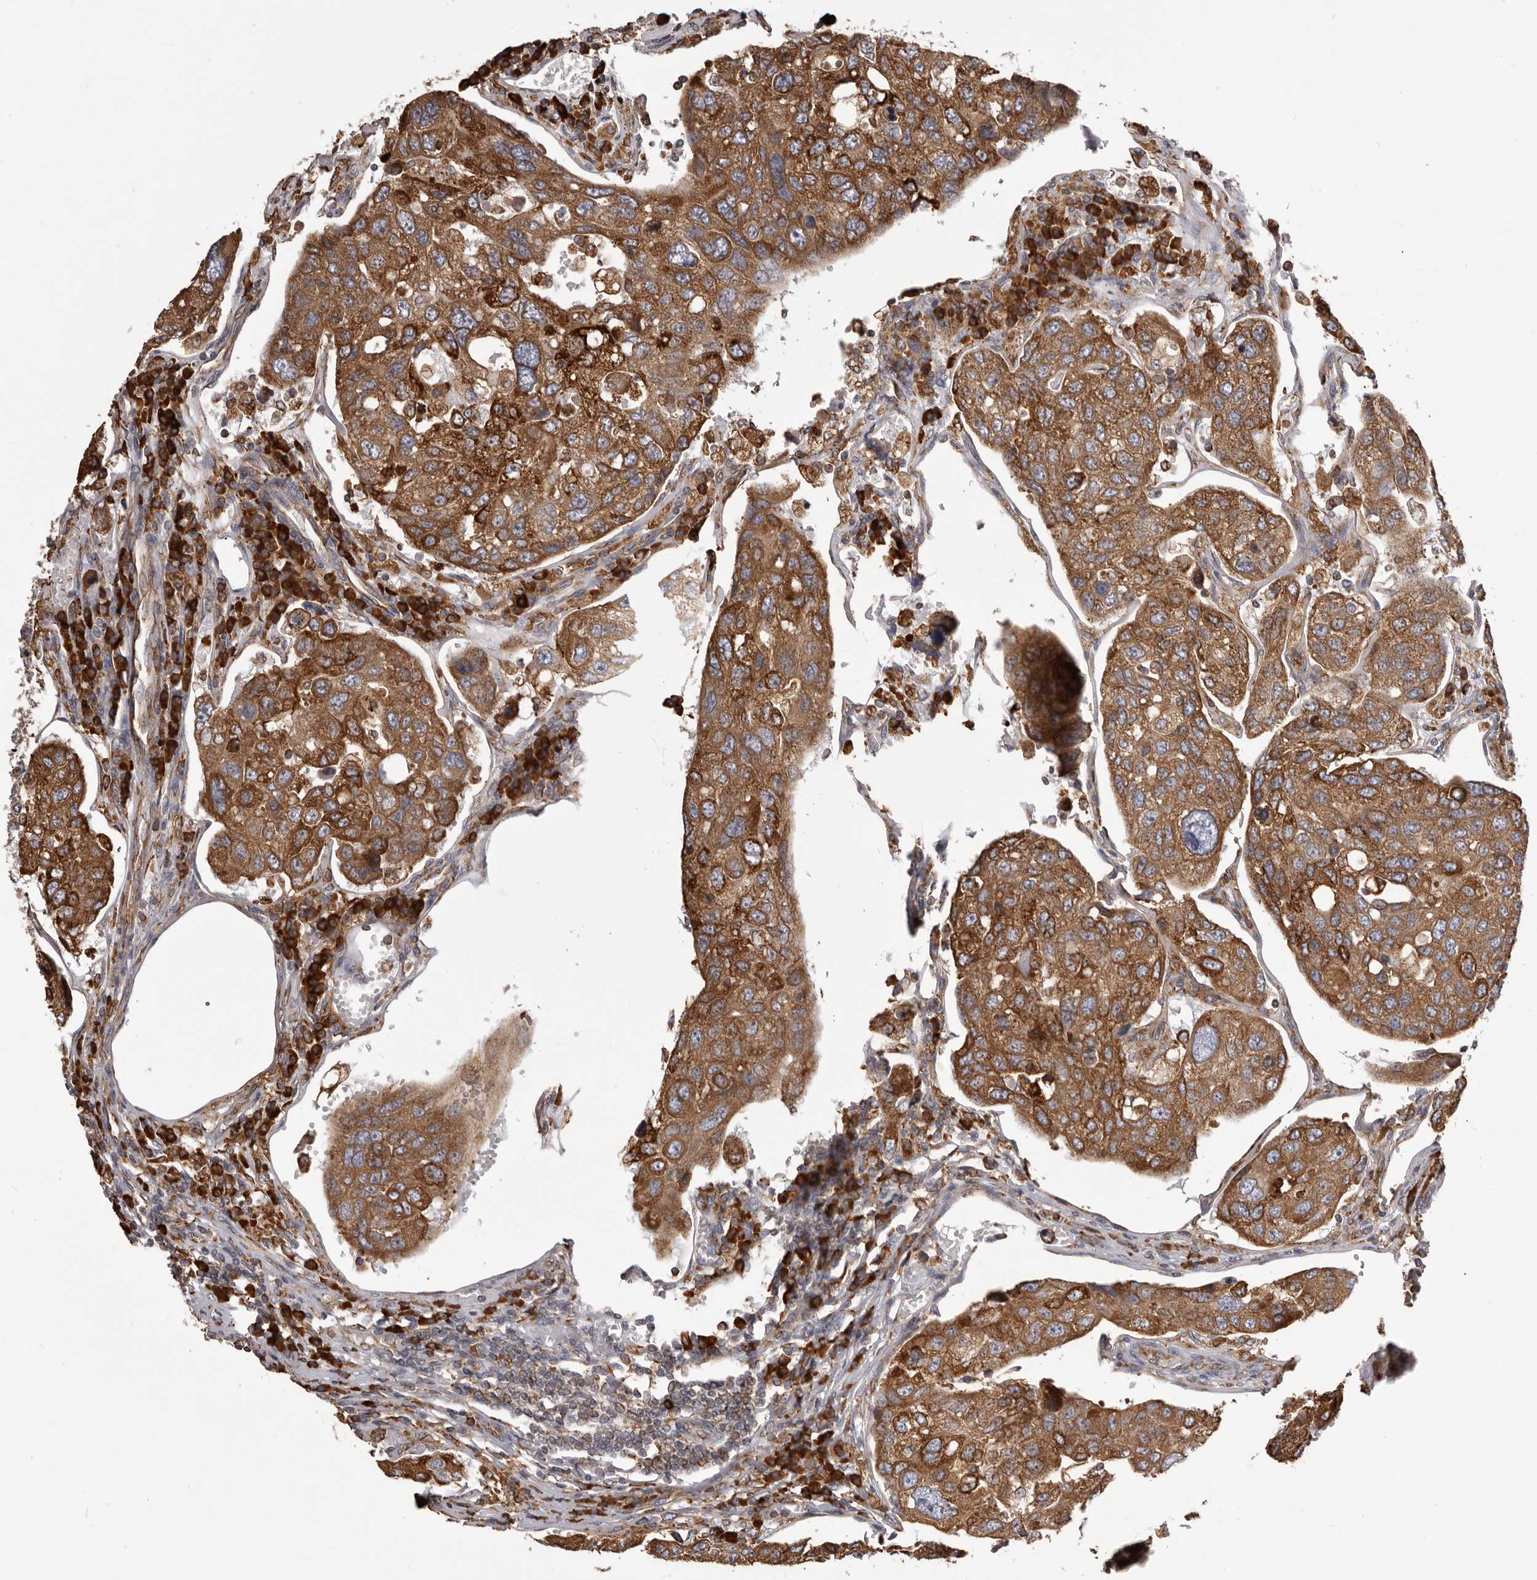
{"staining": {"intensity": "strong", "quantity": ">75%", "location": "cytoplasmic/membranous"}, "tissue": "urothelial cancer", "cell_type": "Tumor cells", "image_type": "cancer", "snomed": [{"axis": "morphology", "description": "Urothelial carcinoma, High grade"}, {"axis": "topography", "description": "Lymph node"}, {"axis": "topography", "description": "Urinary bladder"}], "caption": "Immunohistochemistry (IHC) staining of urothelial cancer, which demonstrates high levels of strong cytoplasmic/membranous expression in approximately >75% of tumor cells indicating strong cytoplasmic/membranous protein expression. The staining was performed using DAB (brown) for protein detection and nuclei were counterstained in hematoxylin (blue).", "gene": "QRSL1", "patient": {"sex": "male", "age": 51}}